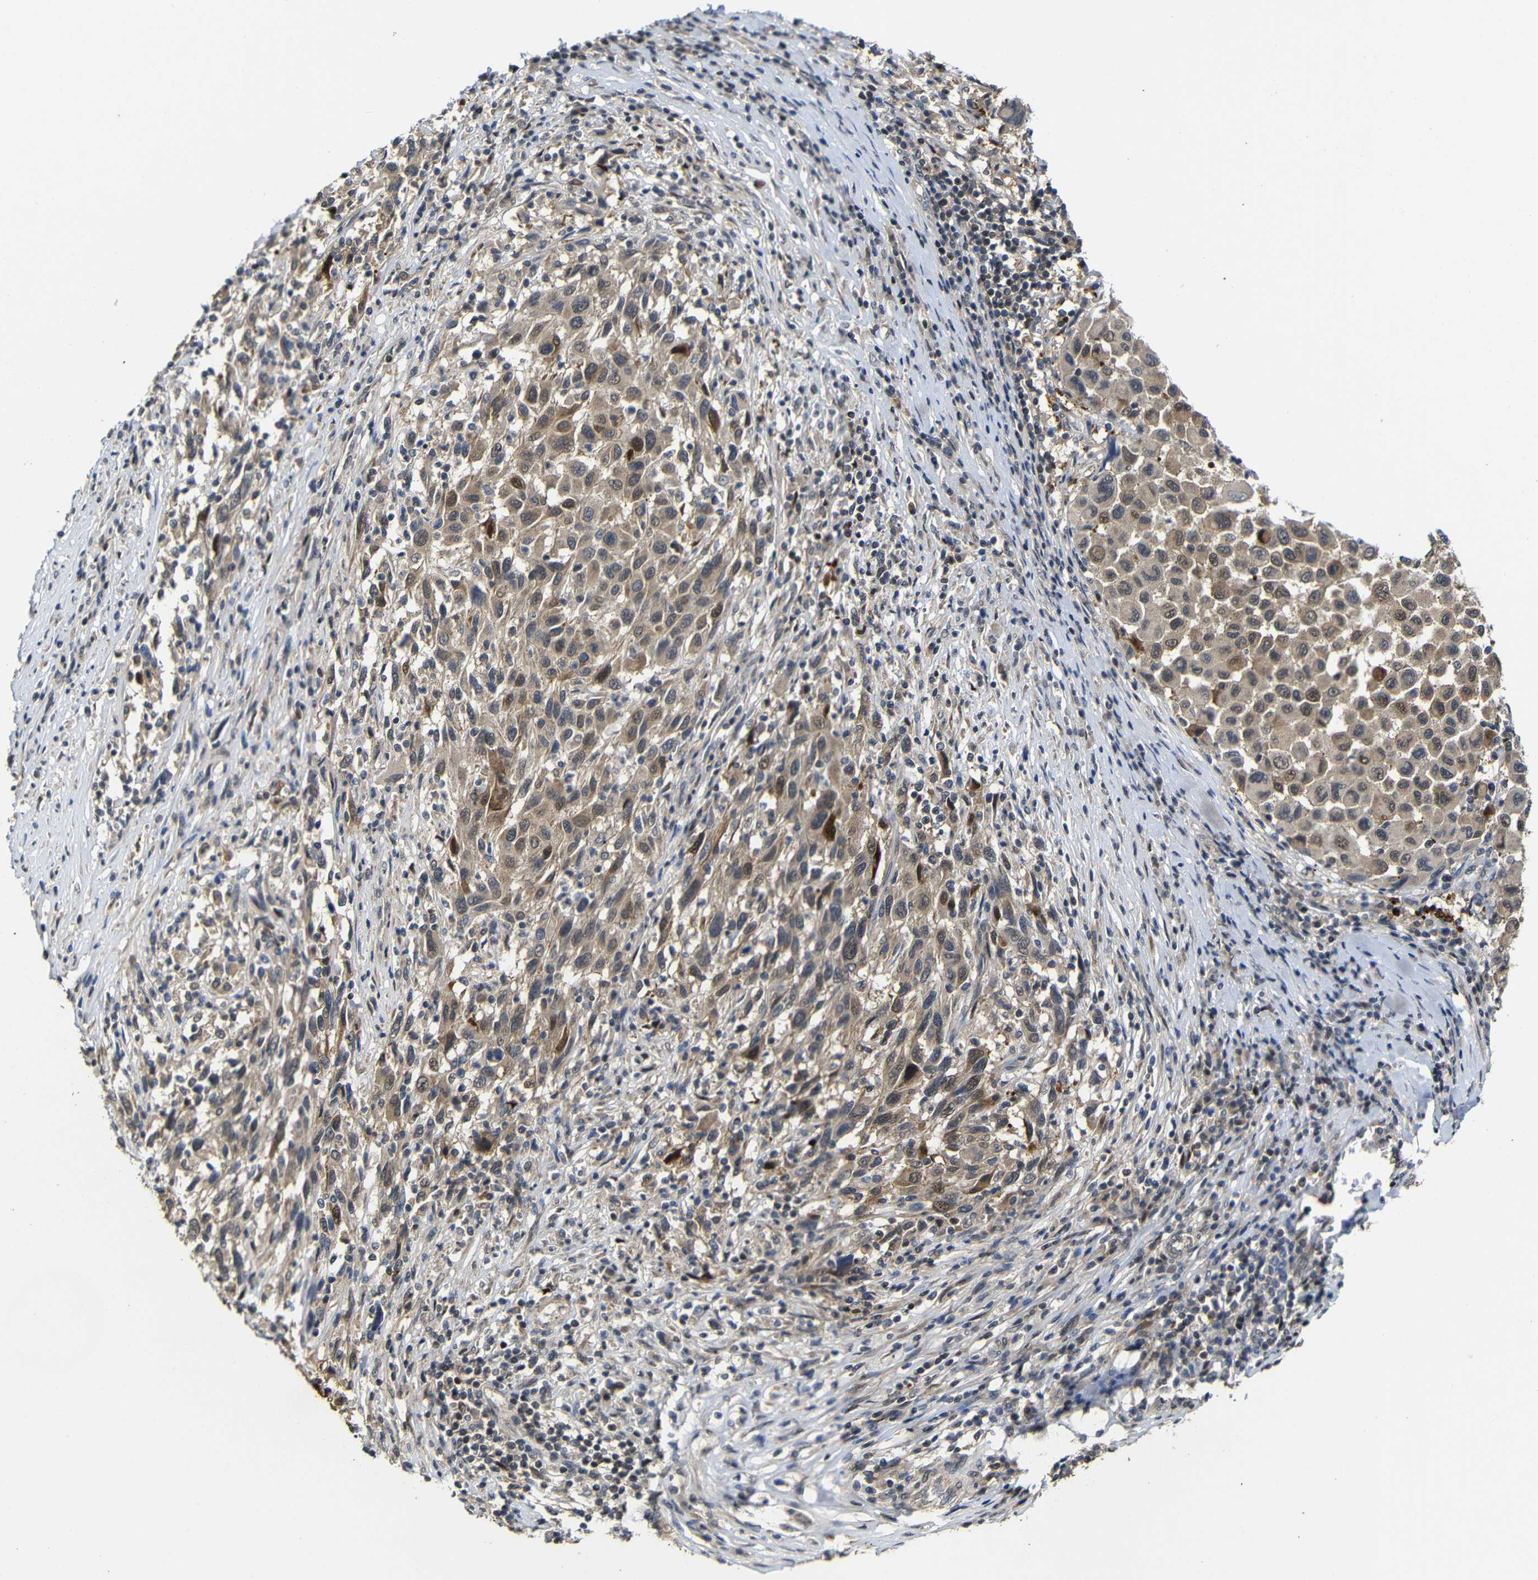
{"staining": {"intensity": "moderate", "quantity": "25%-75%", "location": "cytoplasmic/membranous"}, "tissue": "melanoma", "cell_type": "Tumor cells", "image_type": "cancer", "snomed": [{"axis": "morphology", "description": "Malignant melanoma, Metastatic site"}, {"axis": "topography", "description": "Lymph node"}], "caption": "Brown immunohistochemical staining in melanoma reveals moderate cytoplasmic/membranous expression in approximately 25%-75% of tumor cells.", "gene": "ATG12", "patient": {"sex": "male", "age": 61}}